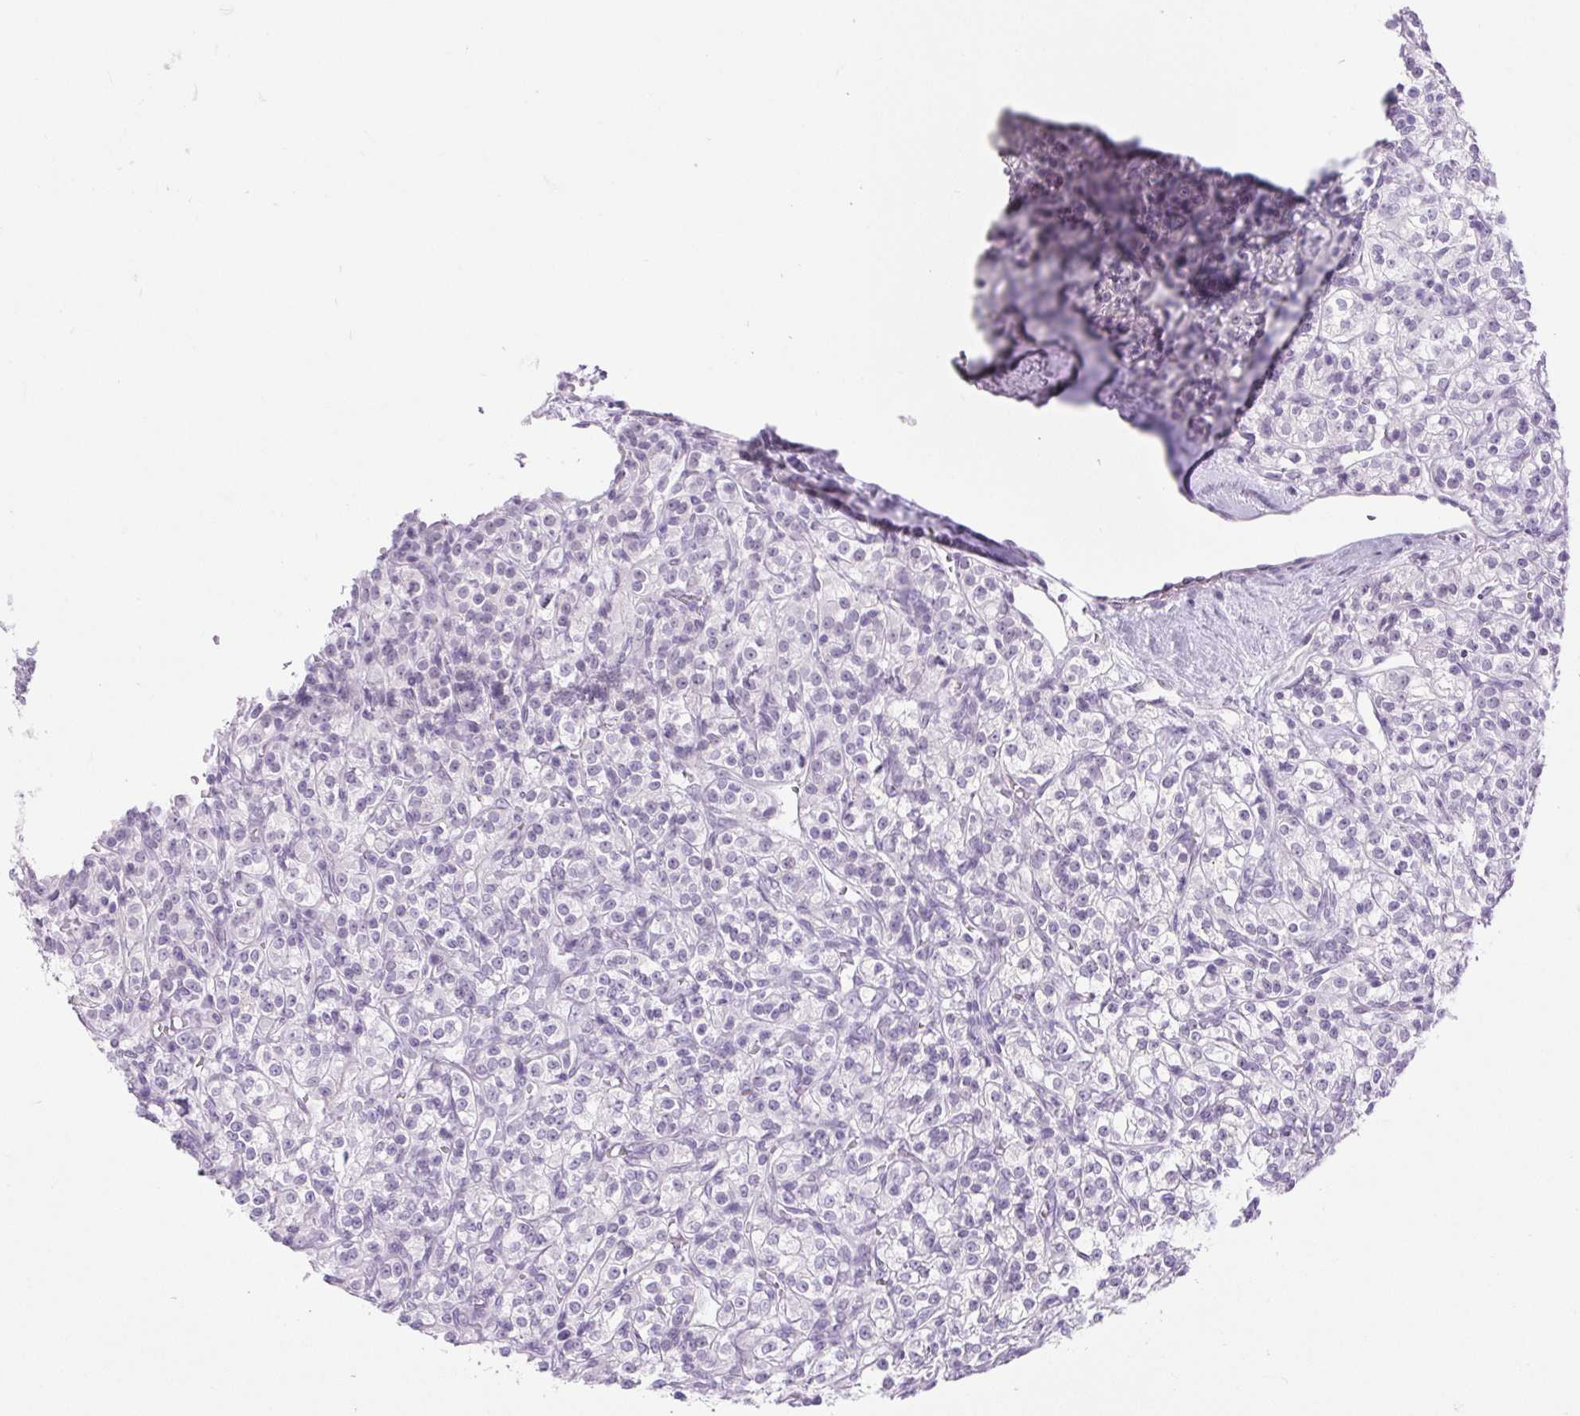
{"staining": {"intensity": "negative", "quantity": "none", "location": "none"}, "tissue": "renal cancer", "cell_type": "Tumor cells", "image_type": "cancer", "snomed": [{"axis": "morphology", "description": "Adenocarcinoma, NOS"}, {"axis": "topography", "description": "Kidney"}], "caption": "This is an IHC photomicrograph of human renal cancer. There is no expression in tumor cells.", "gene": "BCAS1", "patient": {"sex": "male", "age": 77}}